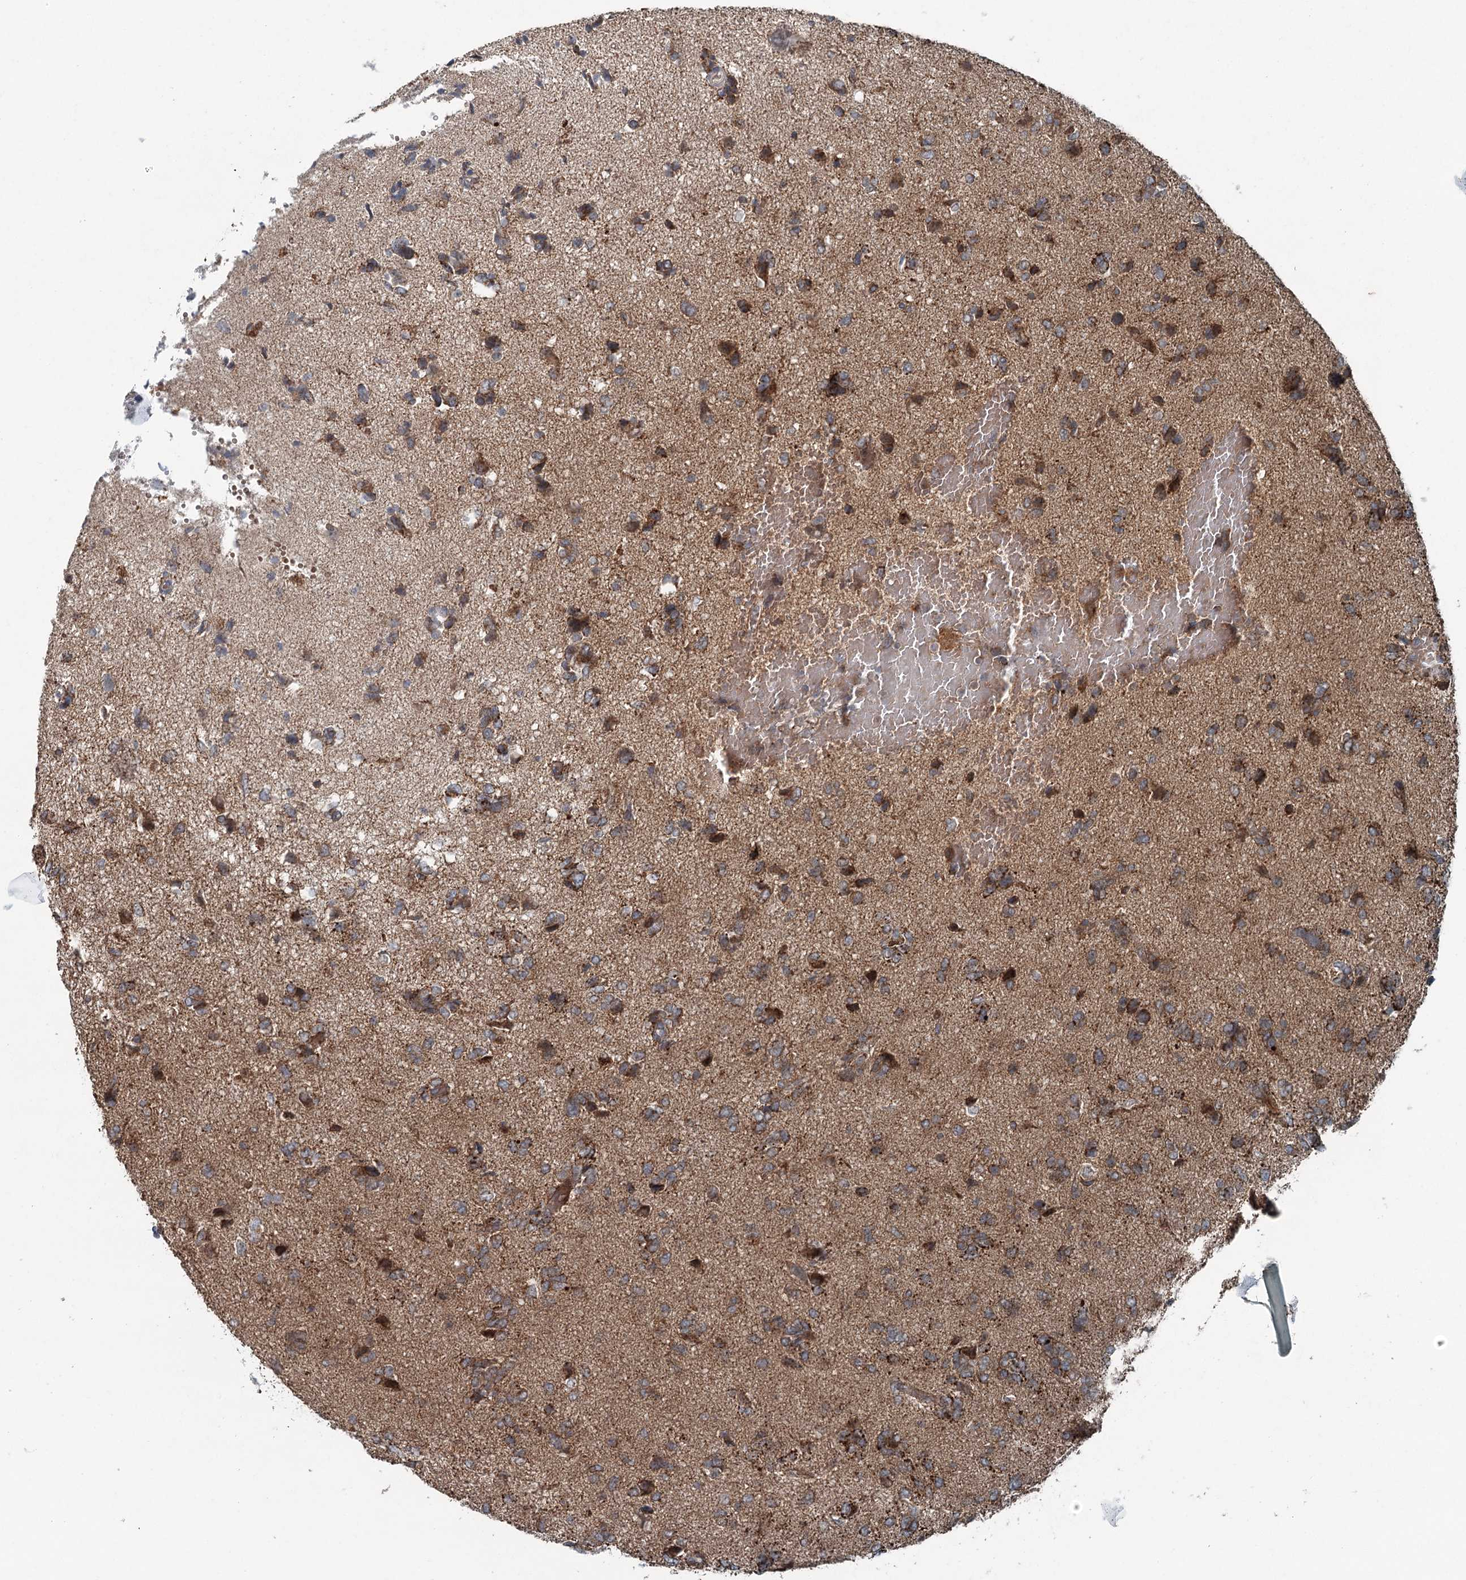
{"staining": {"intensity": "moderate", "quantity": ">75%", "location": "cytoplasmic/membranous"}, "tissue": "glioma", "cell_type": "Tumor cells", "image_type": "cancer", "snomed": [{"axis": "morphology", "description": "Glioma, malignant, High grade"}, {"axis": "topography", "description": "Brain"}], "caption": "Protein expression by immunohistochemistry demonstrates moderate cytoplasmic/membranous expression in approximately >75% of tumor cells in high-grade glioma (malignant).", "gene": "SKIC3", "patient": {"sex": "female", "age": 59}}